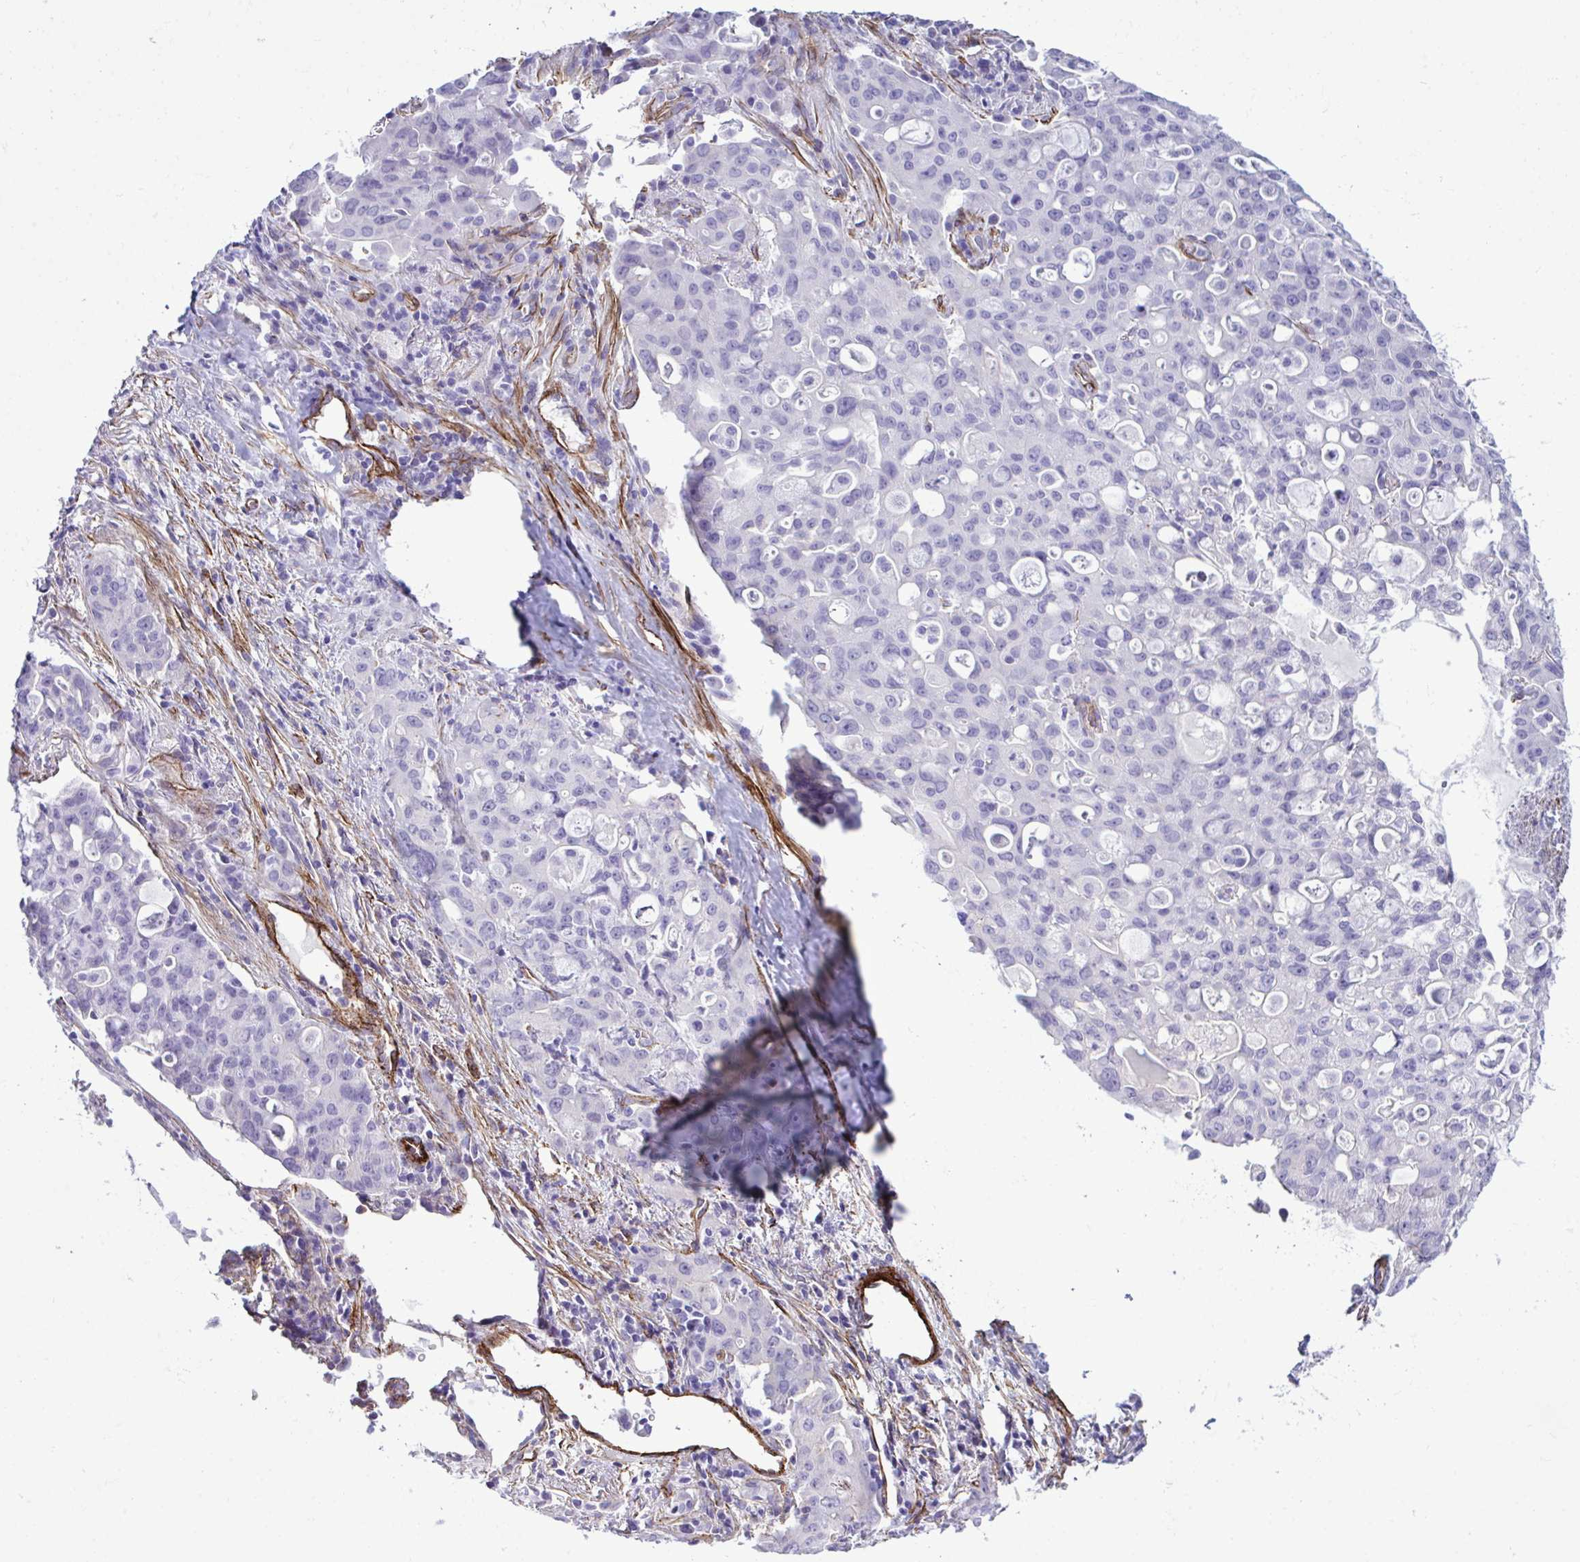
{"staining": {"intensity": "negative", "quantity": "none", "location": "none"}, "tissue": "lung cancer", "cell_type": "Tumor cells", "image_type": "cancer", "snomed": [{"axis": "morphology", "description": "Adenocarcinoma, NOS"}, {"axis": "topography", "description": "Lung"}], "caption": "Immunohistochemistry (IHC) histopathology image of neoplastic tissue: lung adenocarcinoma stained with DAB (3,3'-diaminobenzidine) exhibits no significant protein positivity in tumor cells.", "gene": "SYNPO2L", "patient": {"sex": "female", "age": 44}}